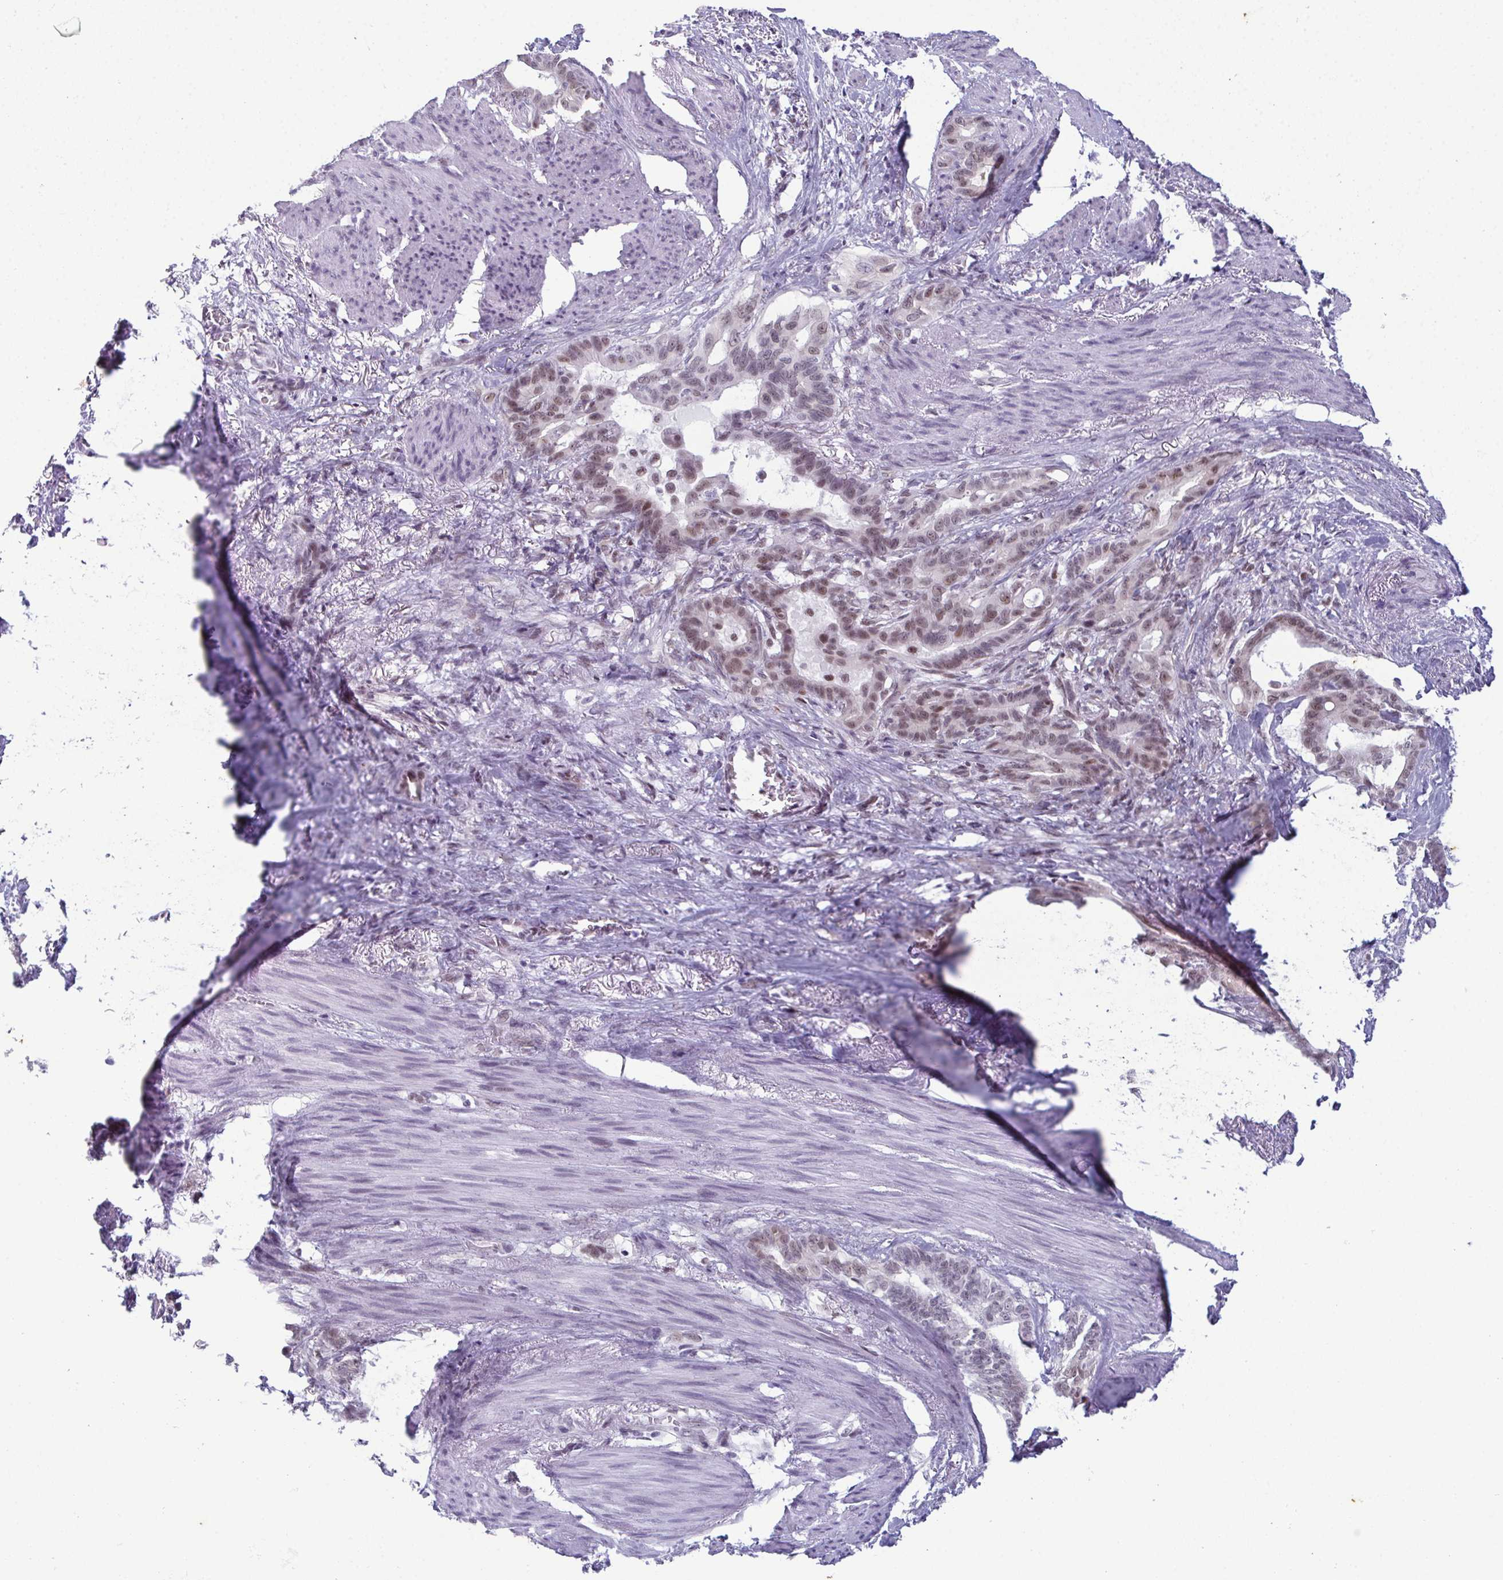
{"staining": {"intensity": "moderate", "quantity": "25%-75%", "location": "nuclear"}, "tissue": "stomach cancer", "cell_type": "Tumor cells", "image_type": "cancer", "snomed": [{"axis": "morphology", "description": "Normal tissue, NOS"}, {"axis": "morphology", "description": "Adenocarcinoma, NOS"}, {"axis": "topography", "description": "Esophagus"}, {"axis": "topography", "description": "Stomach, upper"}], "caption": "Protein expression analysis of stomach adenocarcinoma shows moderate nuclear expression in approximately 25%-75% of tumor cells. The protein is stained brown, and the nuclei are stained in blue (DAB (3,3'-diaminobenzidine) IHC with brightfield microscopy, high magnification).", "gene": "RBM7", "patient": {"sex": "male", "age": 62}}